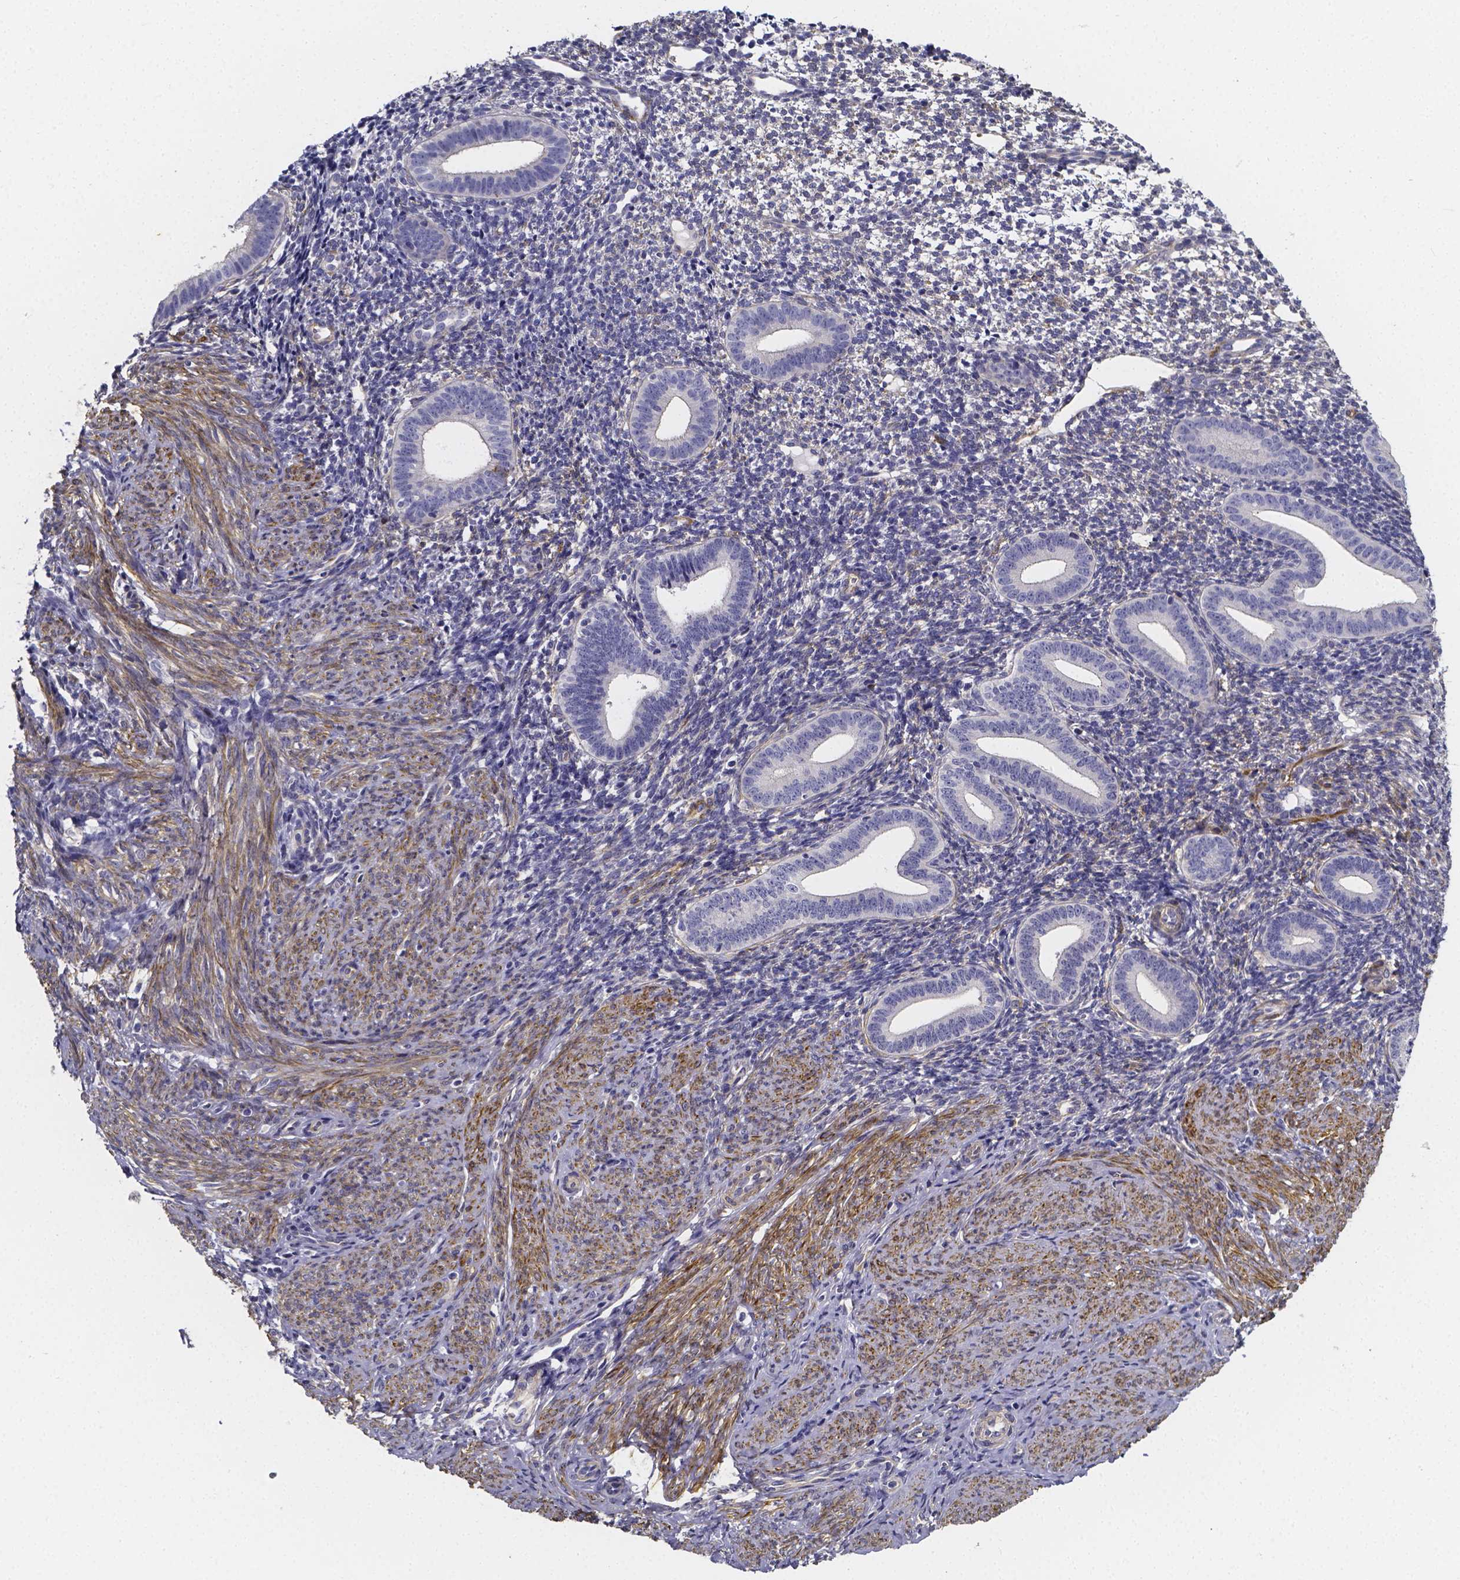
{"staining": {"intensity": "negative", "quantity": "none", "location": "none"}, "tissue": "endometrium", "cell_type": "Cells in endometrial stroma", "image_type": "normal", "snomed": [{"axis": "morphology", "description": "Normal tissue, NOS"}, {"axis": "topography", "description": "Endometrium"}], "caption": "Immunohistochemical staining of benign human endometrium exhibits no significant expression in cells in endometrial stroma.", "gene": "RERG", "patient": {"sex": "female", "age": 40}}